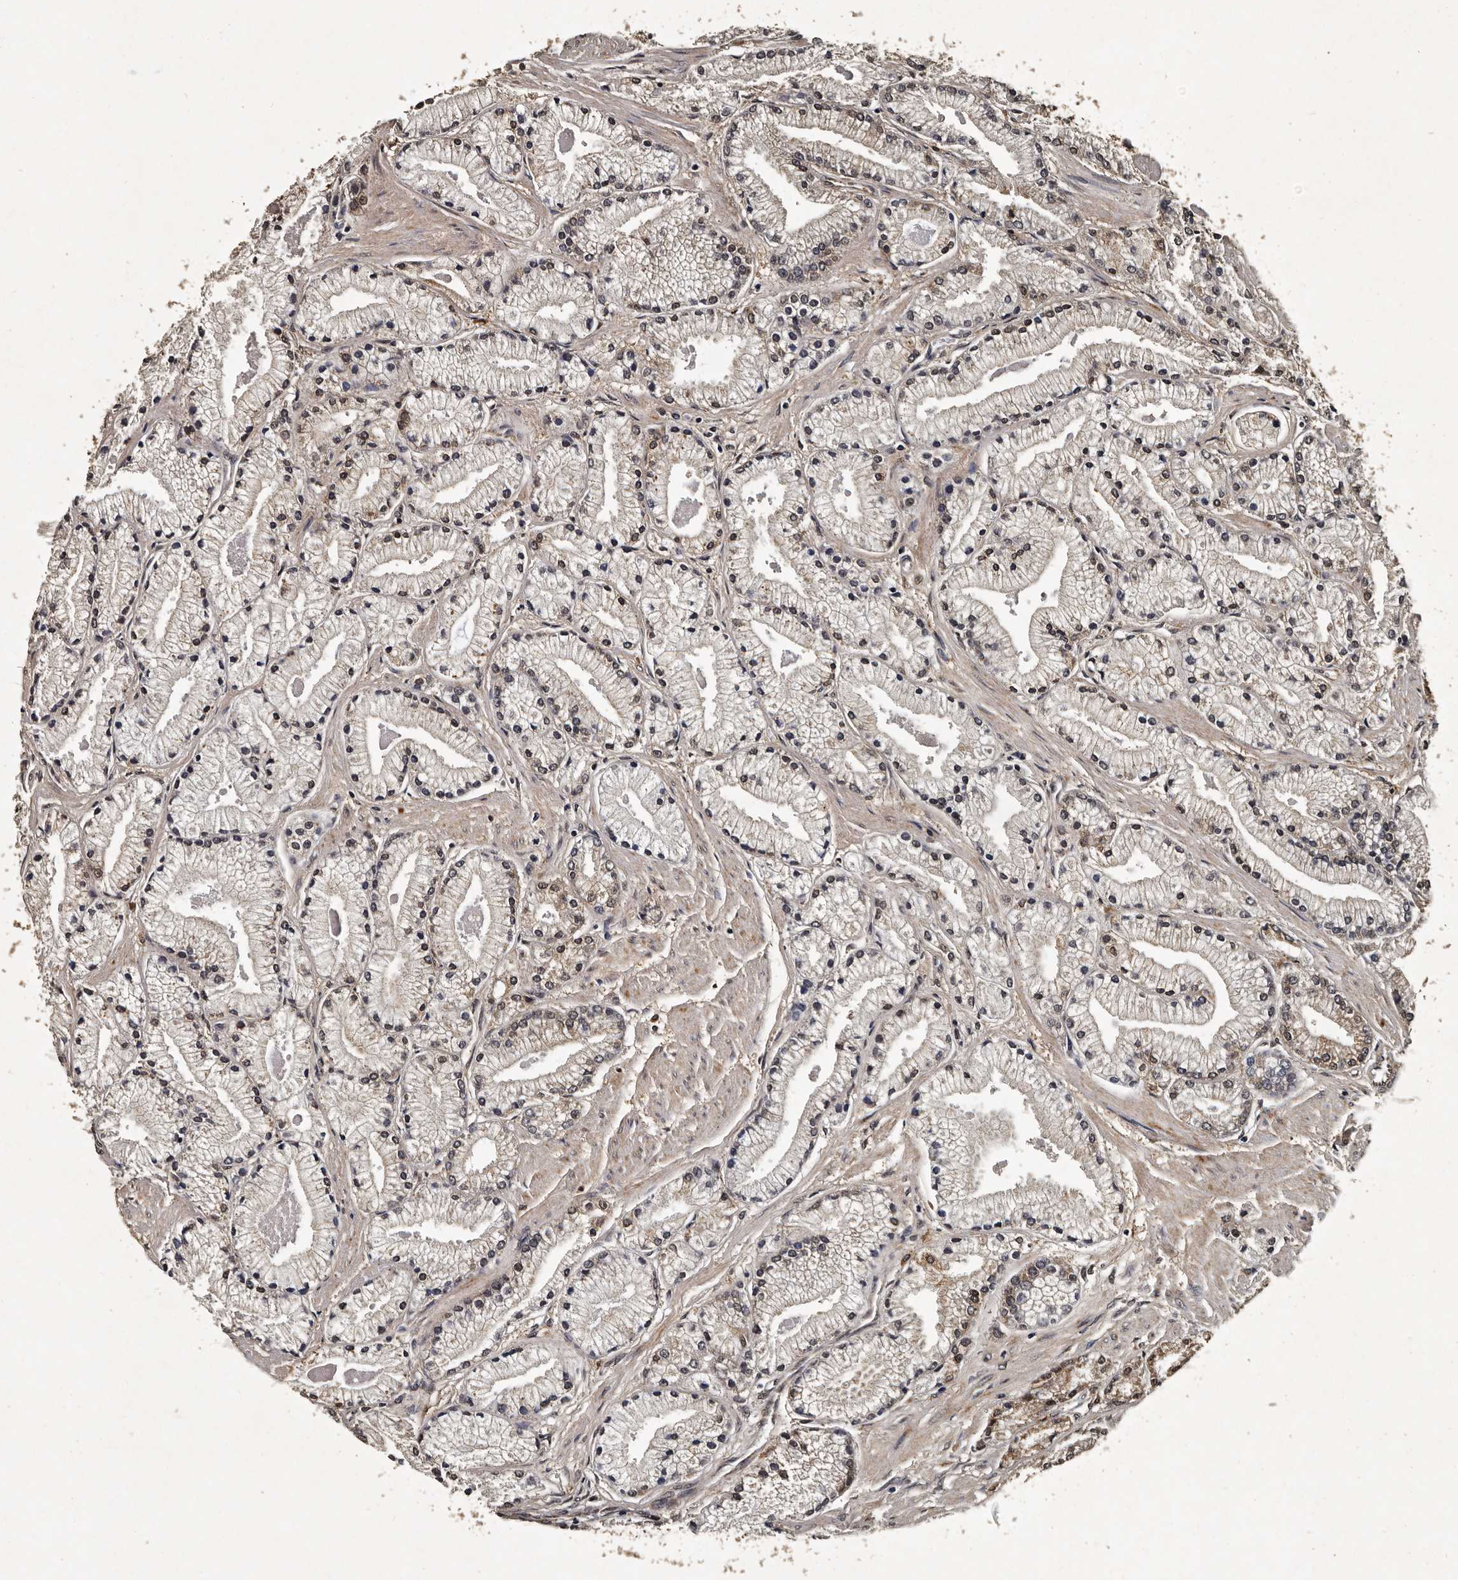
{"staining": {"intensity": "moderate", "quantity": "25%-75%", "location": "cytoplasmic/membranous"}, "tissue": "prostate cancer", "cell_type": "Tumor cells", "image_type": "cancer", "snomed": [{"axis": "morphology", "description": "Adenocarcinoma, High grade"}, {"axis": "topography", "description": "Prostate"}], "caption": "This histopathology image exhibits immunohistochemistry (IHC) staining of human prostate cancer (adenocarcinoma (high-grade)), with medium moderate cytoplasmic/membranous expression in about 25%-75% of tumor cells.", "gene": "CPNE3", "patient": {"sex": "male", "age": 50}}